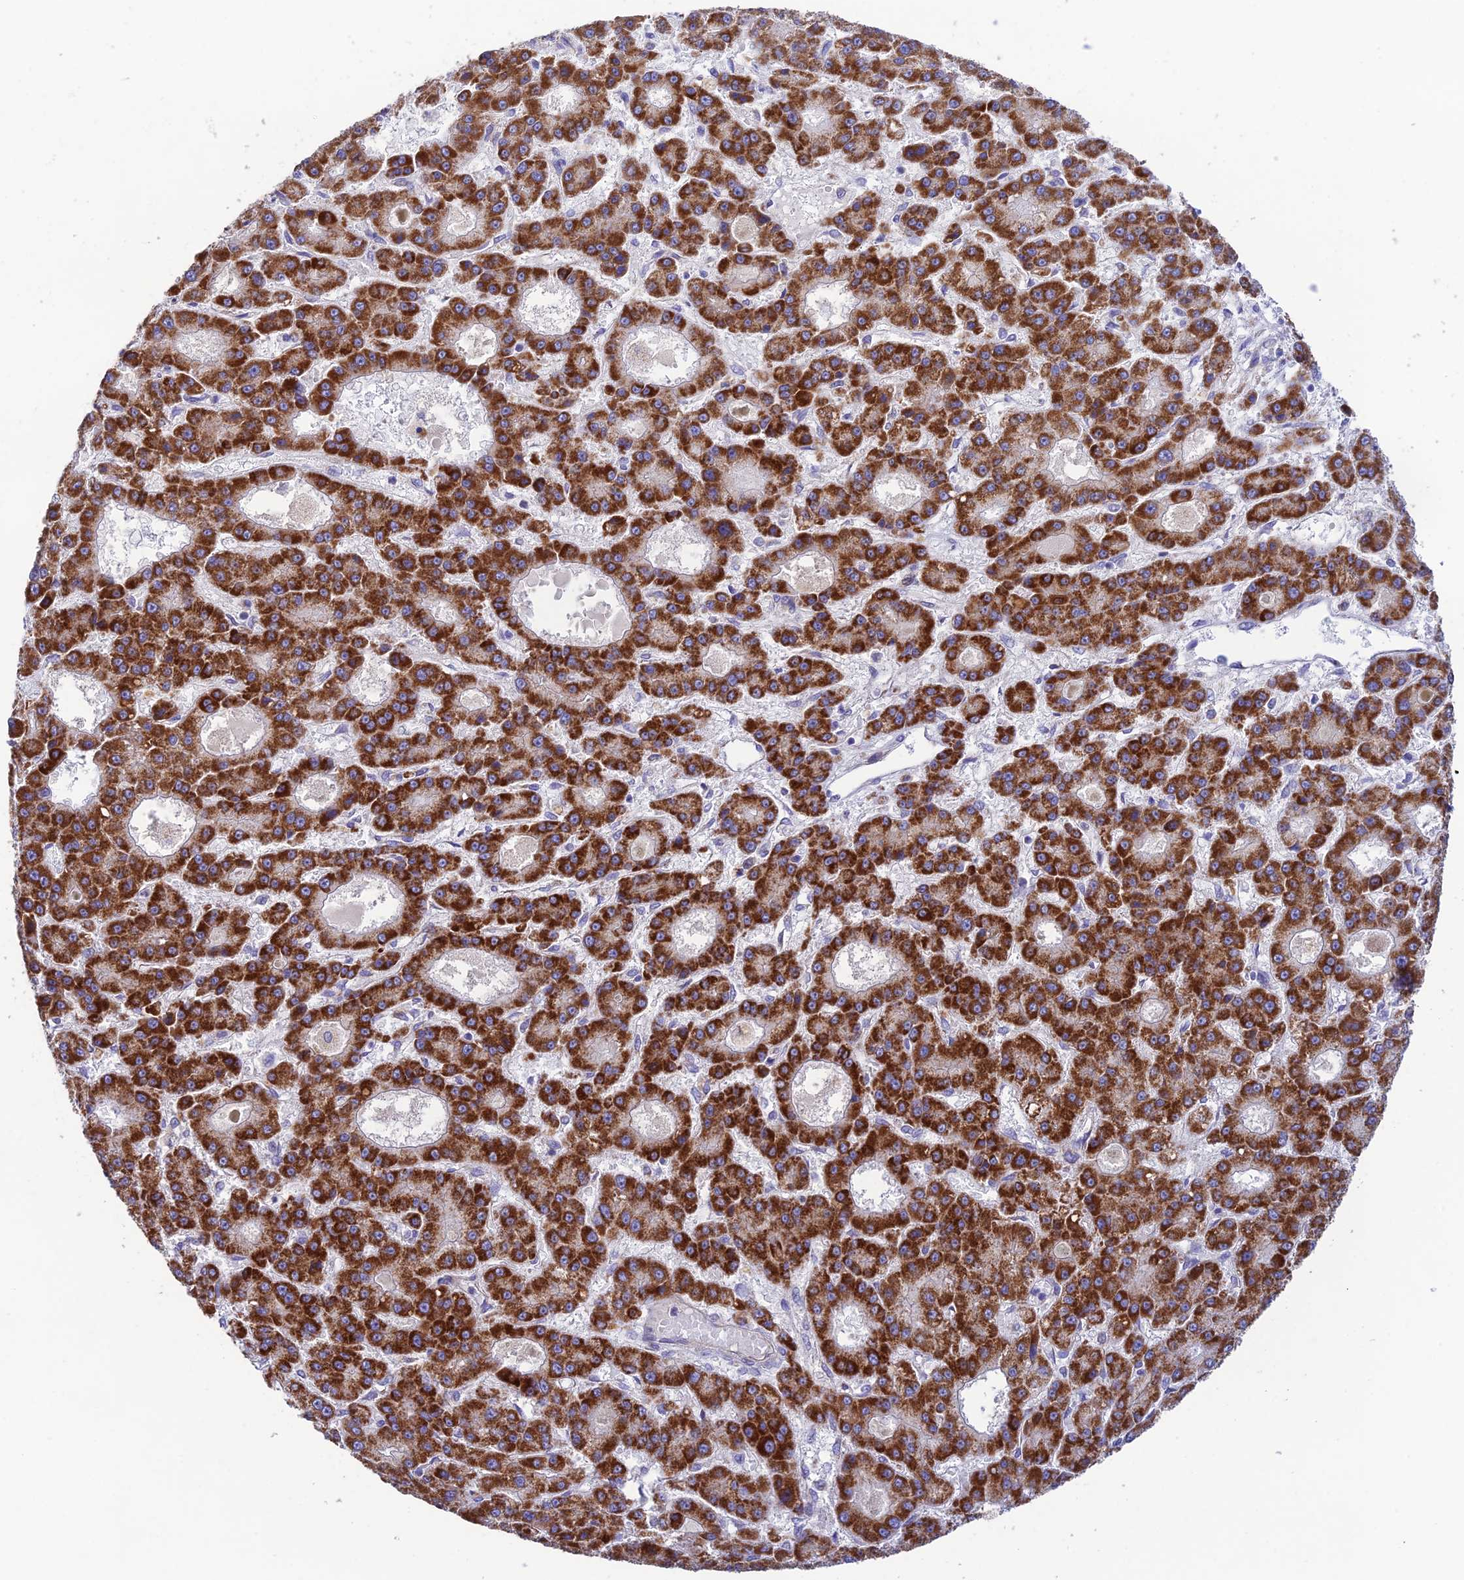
{"staining": {"intensity": "strong", "quantity": ">75%", "location": "cytoplasmic/membranous"}, "tissue": "liver cancer", "cell_type": "Tumor cells", "image_type": "cancer", "snomed": [{"axis": "morphology", "description": "Carcinoma, Hepatocellular, NOS"}, {"axis": "topography", "description": "Liver"}], "caption": "A brown stain shows strong cytoplasmic/membranous positivity of a protein in human liver hepatocellular carcinoma tumor cells.", "gene": "HSDL2", "patient": {"sex": "male", "age": 70}}